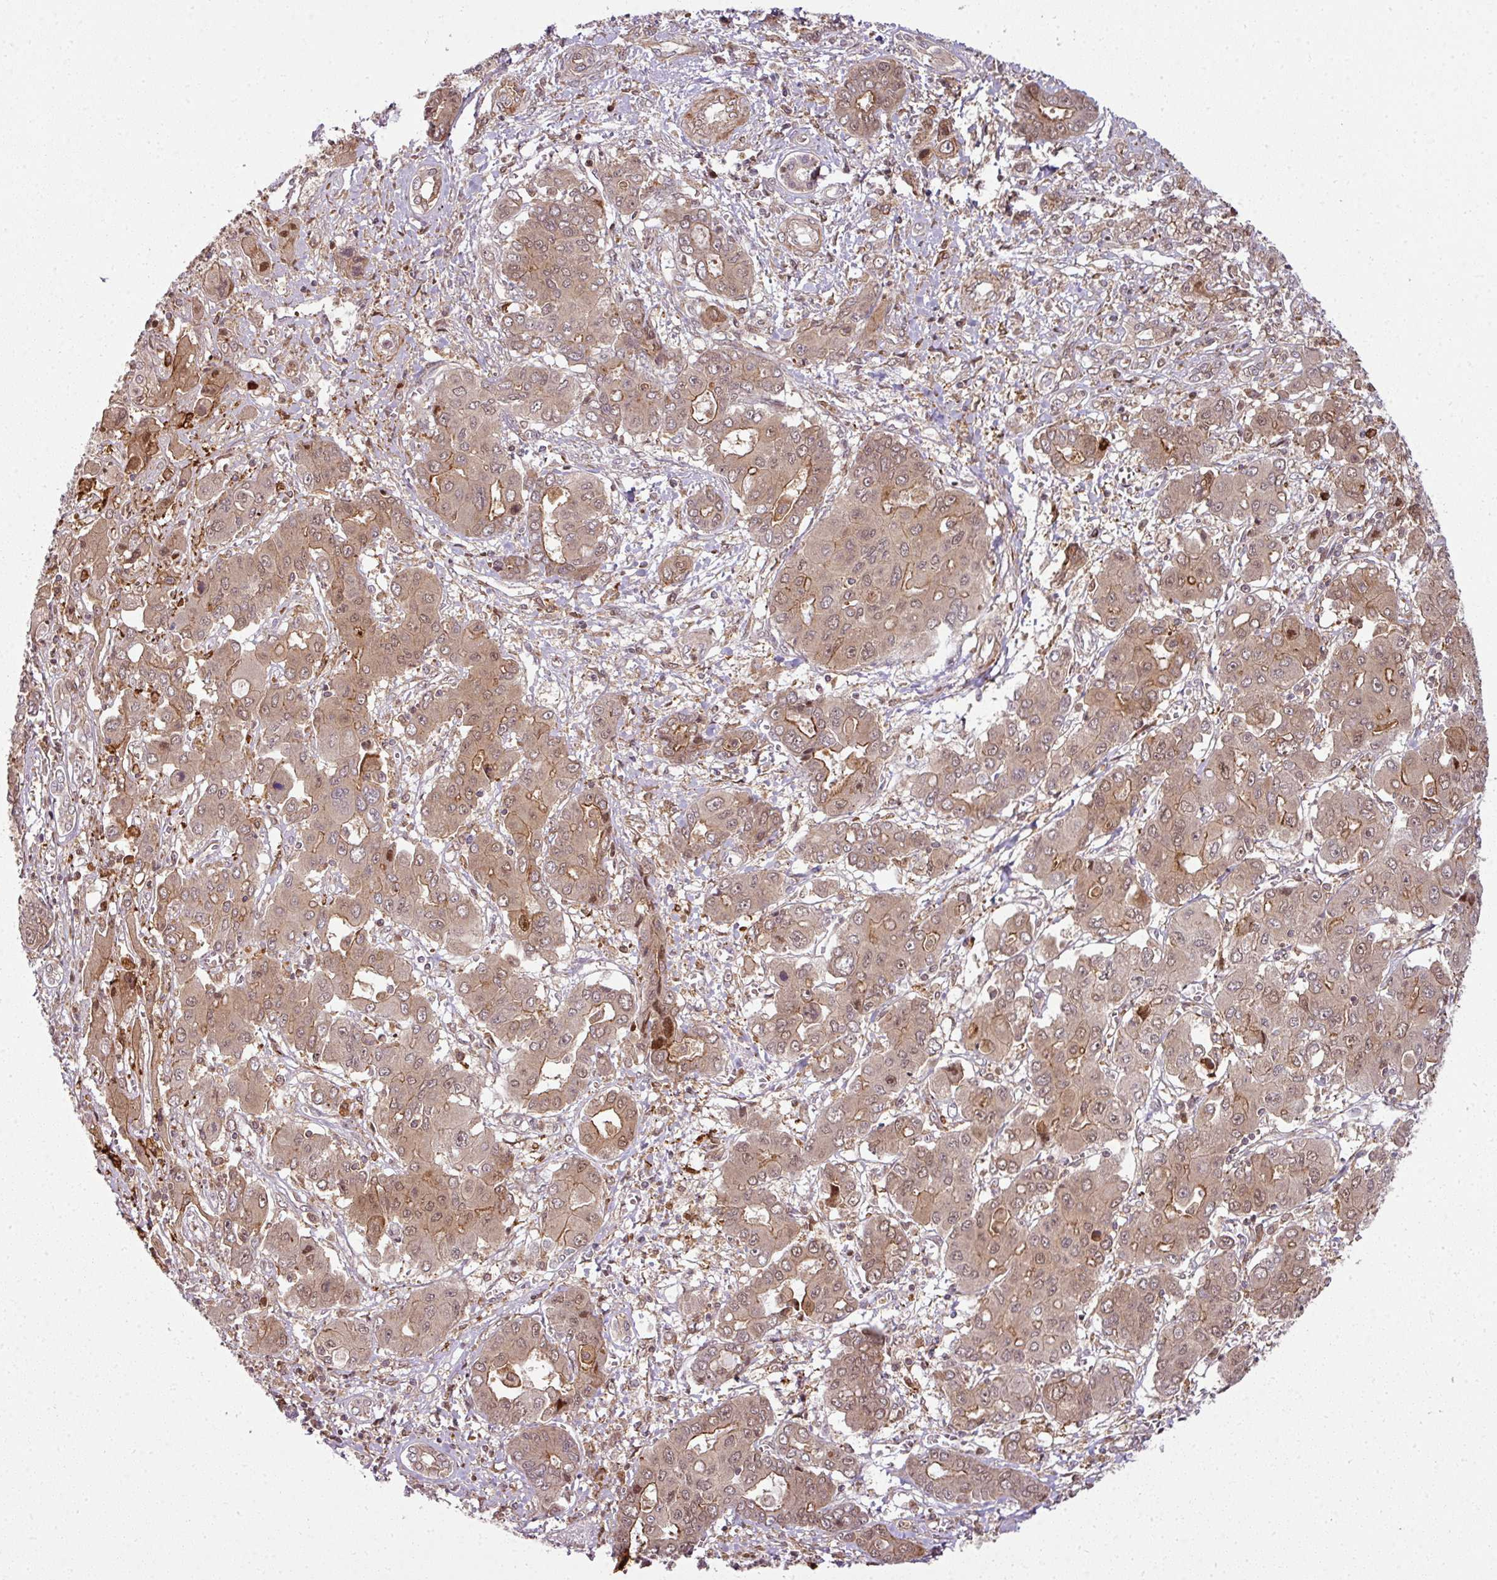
{"staining": {"intensity": "moderate", "quantity": ">75%", "location": "cytoplasmic/membranous,nuclear"}, "tissue": "liver cancer", "cell_type": "Tumor cells", "image_type": "cancer", "snomed": [{"axis": "morphology", "description": "Cholangiocarcinoma"}, {"axis": "topography", "description": "Liver"}], "caption": "High-power microscopy captured an IHC micrograph of liver cancer (cholangiocarcinoma), revealing moderate cytoplasmic/membranous and nuclear expression in about >75% of tumor cells. (IHC, brightfield microscopy, high magnification).", "gene": "ATAT1", "patient": {"sex": "male", "age": 67}}